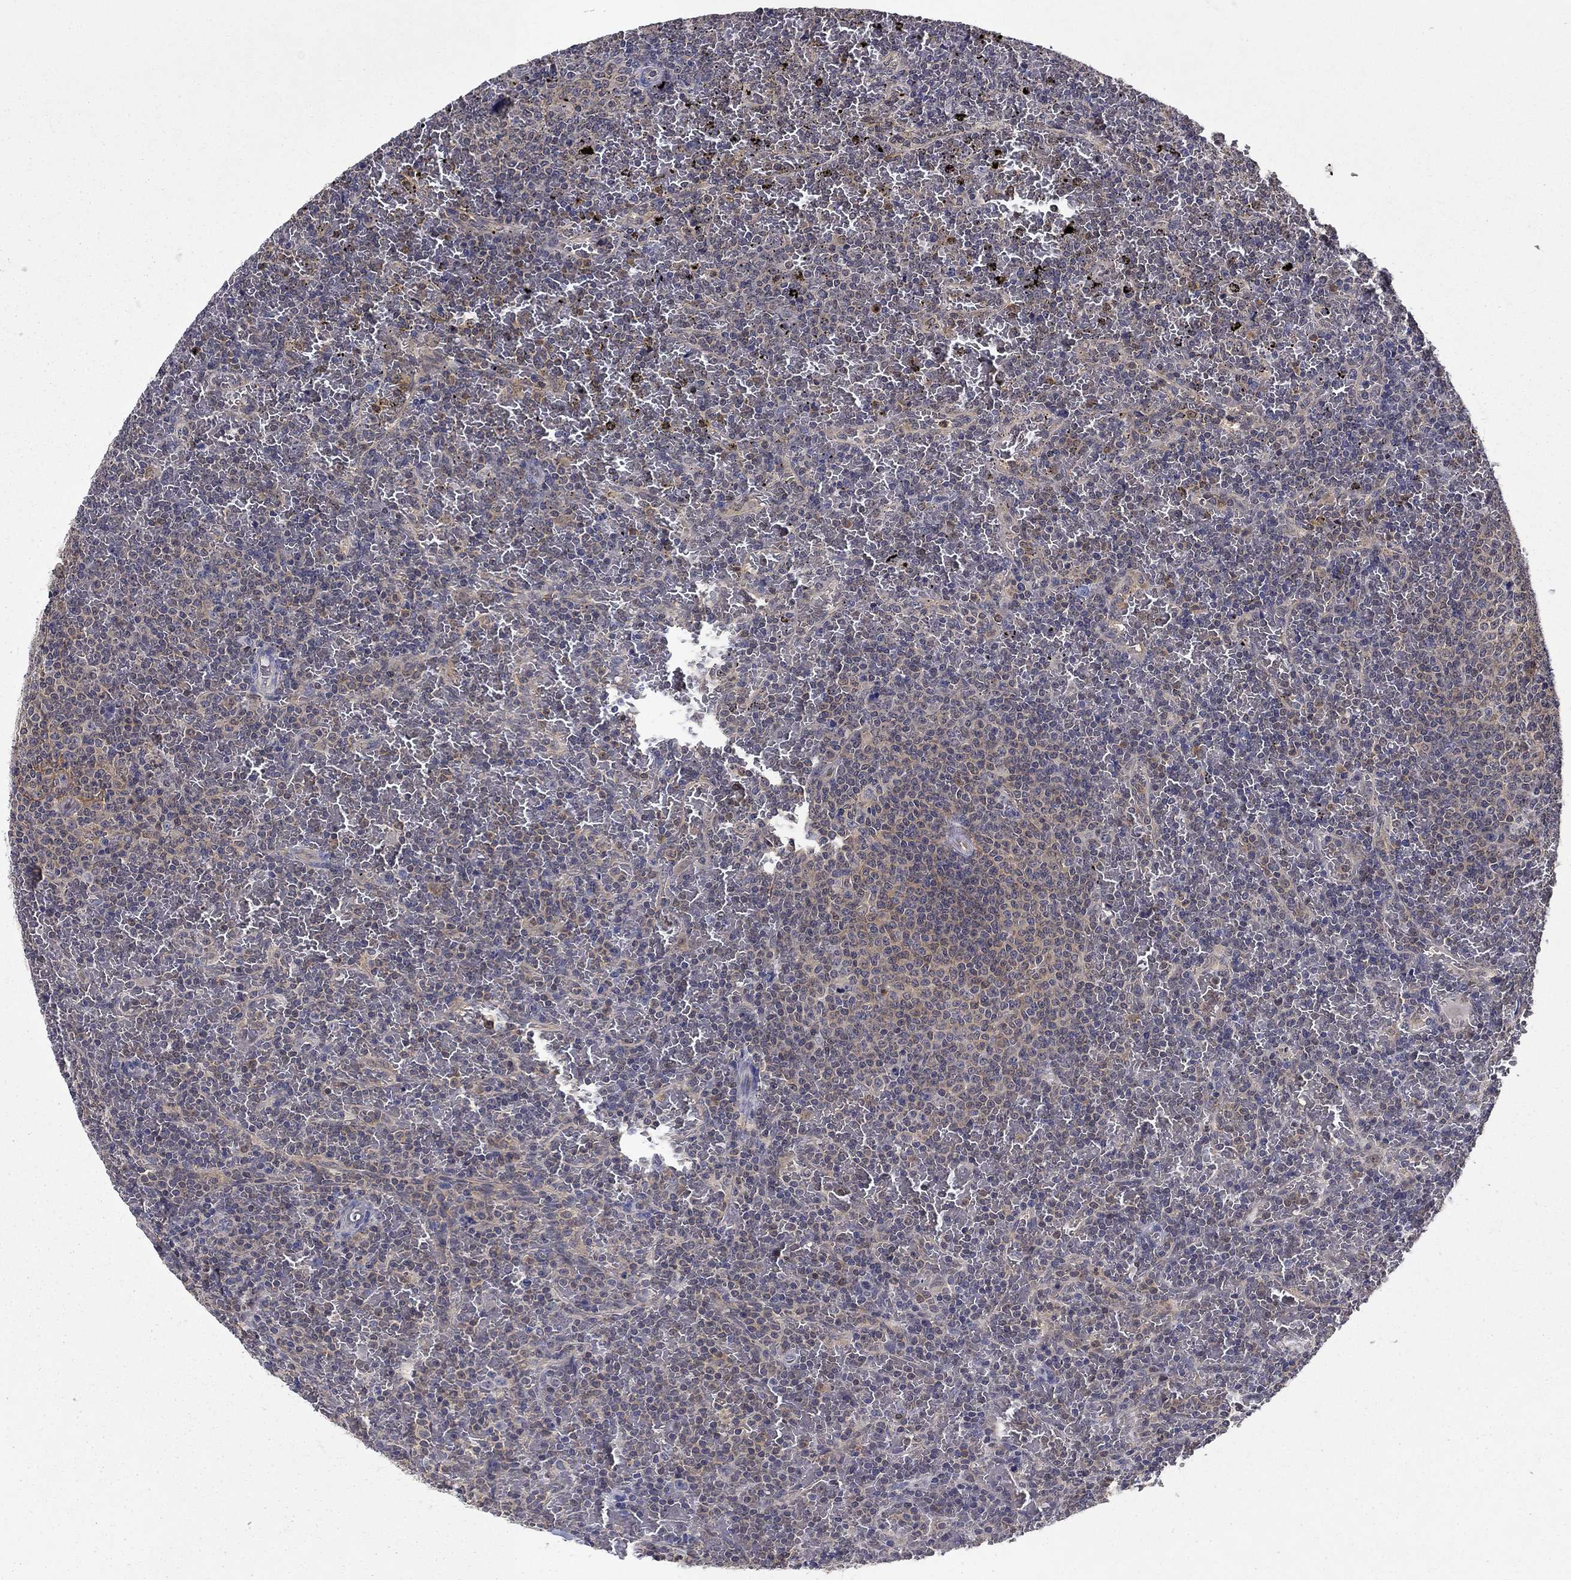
{"staining": {"intensity": "negative", "quantity": "none", "location": "none"}, "tissue": "lymphoma", "cell_type": "Tumor cells", "image_type": "cancer", "snomed": [{"axis": "morphology", "description": "Malignant lymphoma, non-Hodgkin's type, Low grade"}, {"axis": "topography", "description": "Spleen"}], "caption": "Immunohistochemical staining of human lymphoma displays no significant expression in tumor cells.", "gene": "GLTP", "patient": {"sex": "female", "age": 77}}